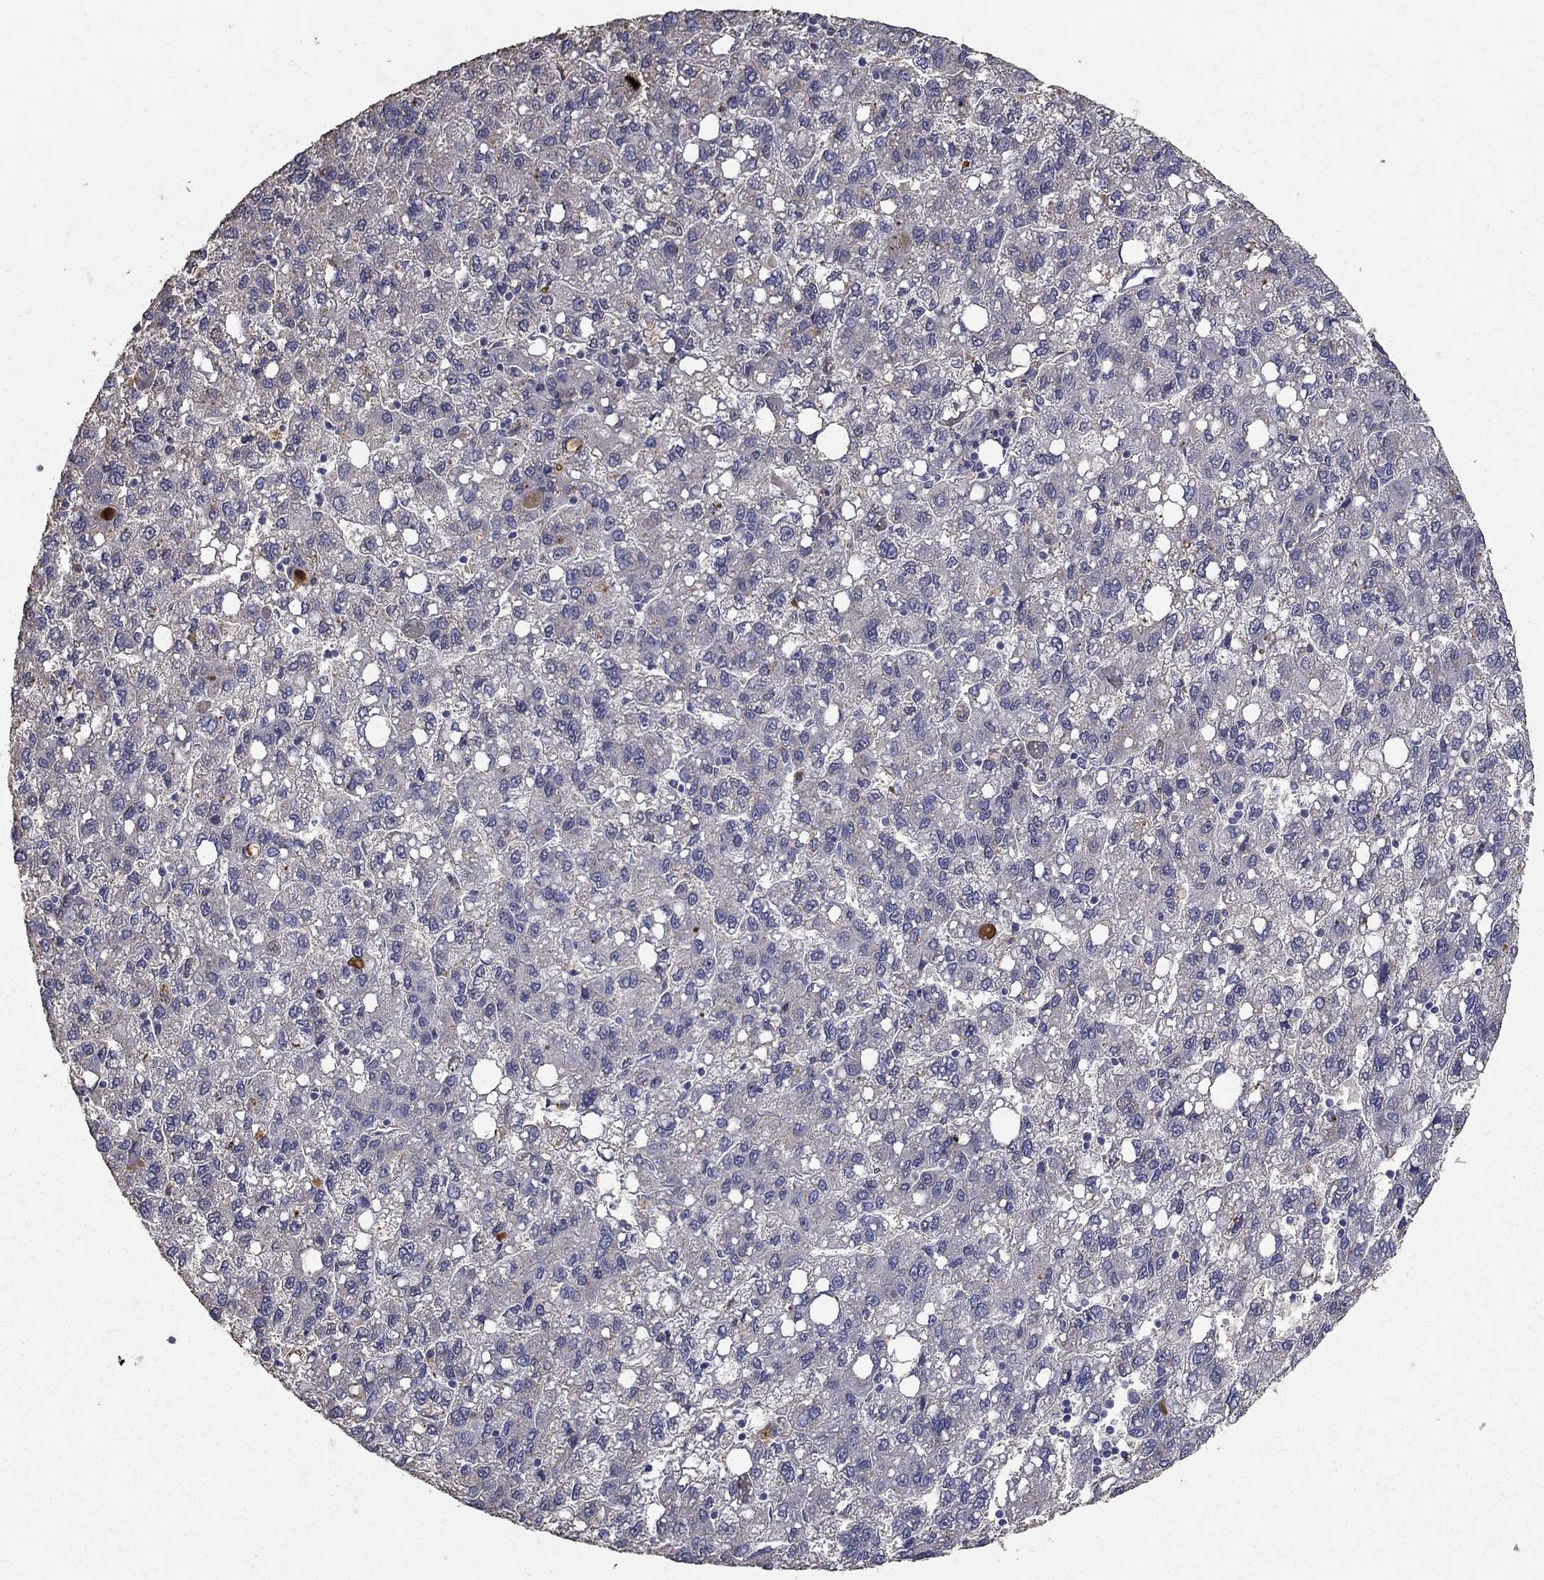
{"staining": {"intensity": "negative", "quantity": "none", "location": "none"}, "tissue": "liver cancer", "cell_type": "Tumor cells", "image_type": "cancer", "snomed": [{"axis": "morphology", "description": "Carcinoma, Hepatocellular, NOS"}, {"axis": "topography", "description": "Liver"}], "caption": "Liver cancer was stained to show a protein in brown. There is no significant positivity in tumor cells. The staining is performed using DAB (3,3'-diaminobenzidine) brown chromogen with nuclei counter-stained in using hematoxylin.", "gene": "MPP2", "patient": {"sex": "female", "age": 82}}